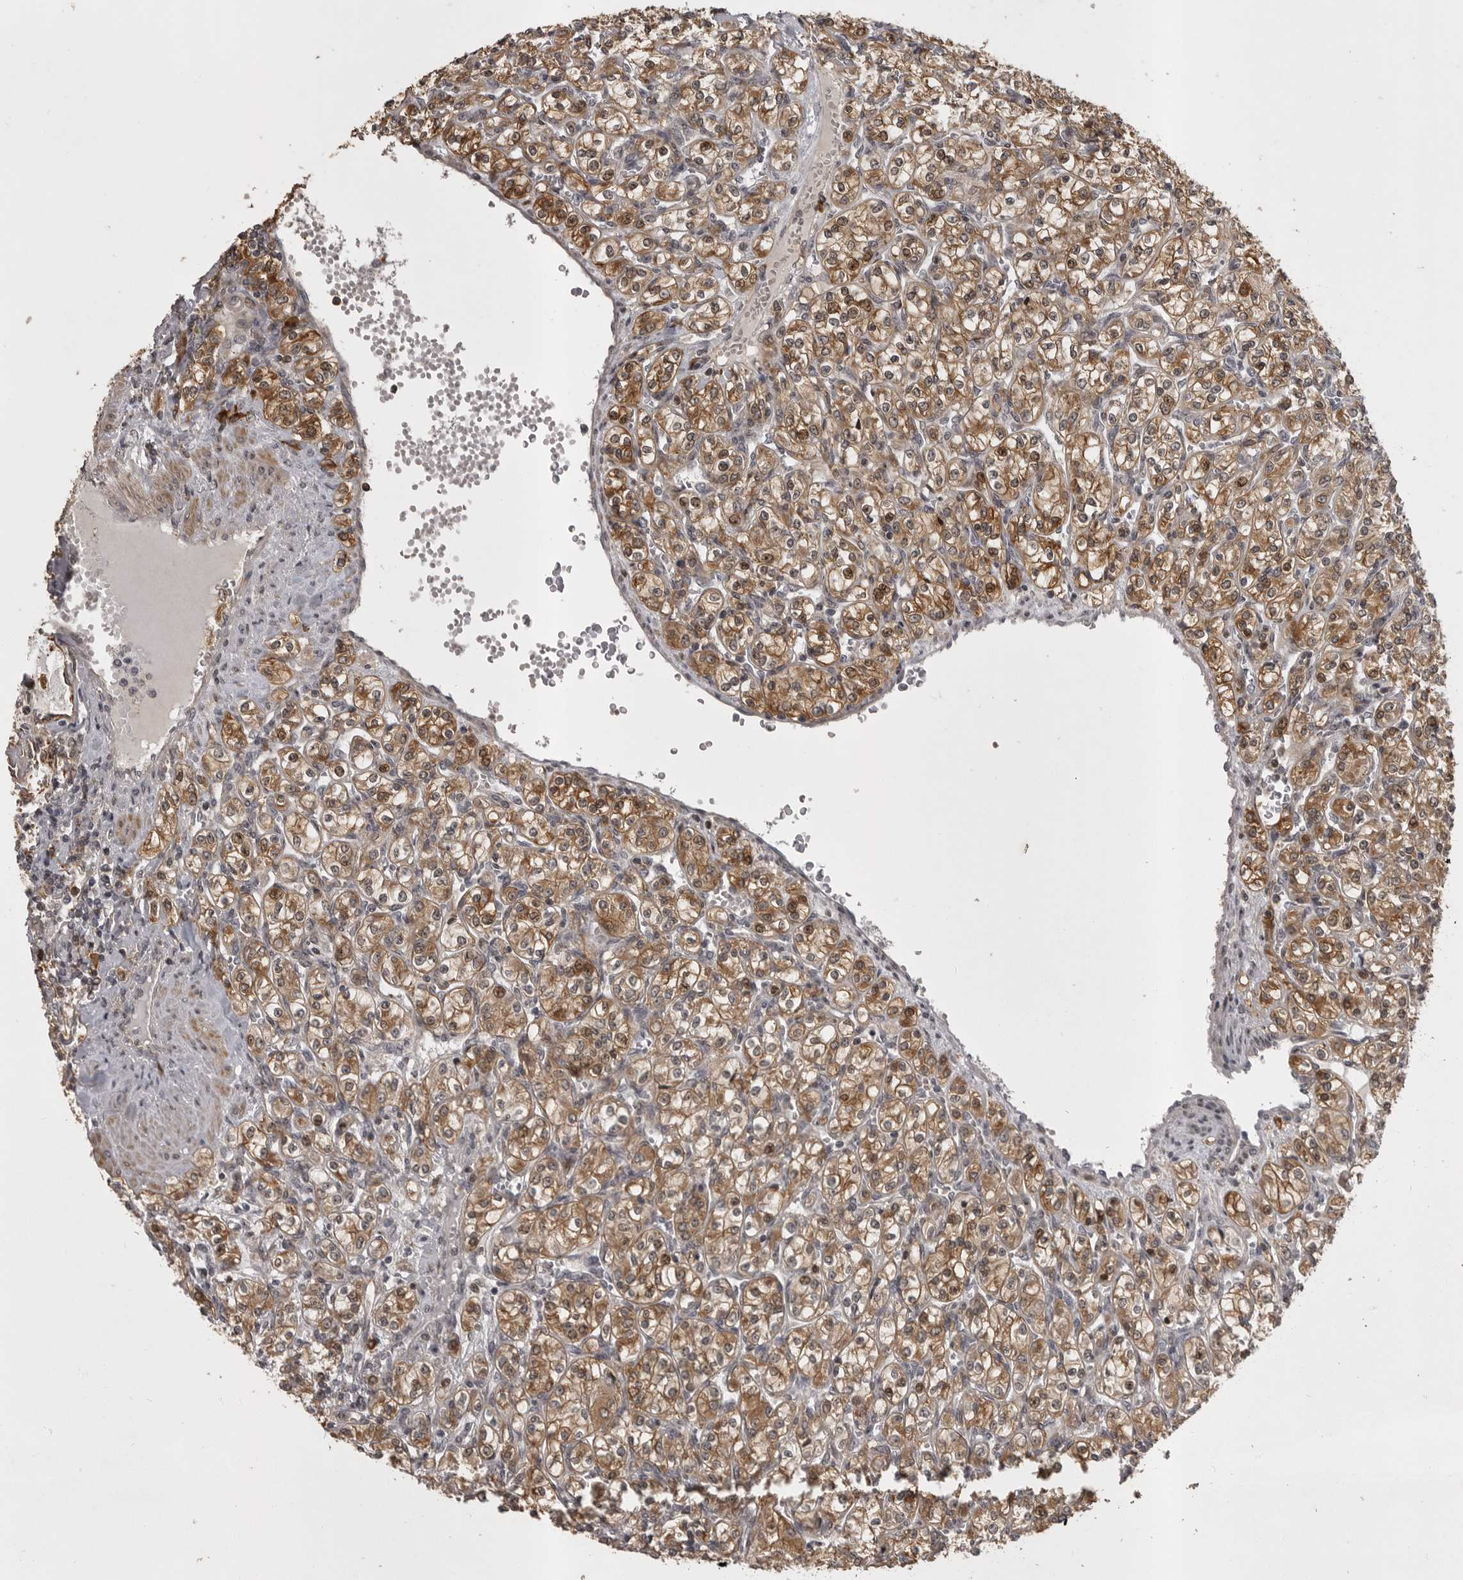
{"staining": {"intensity": "moderate", "quantity": ">75%", "location": "cytoplasmic/membranous"}, "tissue": "renal cancer", "cell_type": "Tumor cells", "image_type": "cancer", "snomed": [{"axis": "morphology", "description": "Adenocarcinoma, NOS"}, {"axis": "topography", "description": "Kidney"}], "caption": "There is medium levels of moderate cytoplasmic/membranous staining in tumor cells of renal cancer, as demonstrated by immunohistochemical staining (brown color).", "gene": "SNX16", "patient": {"sex": "male", "age": 77}}